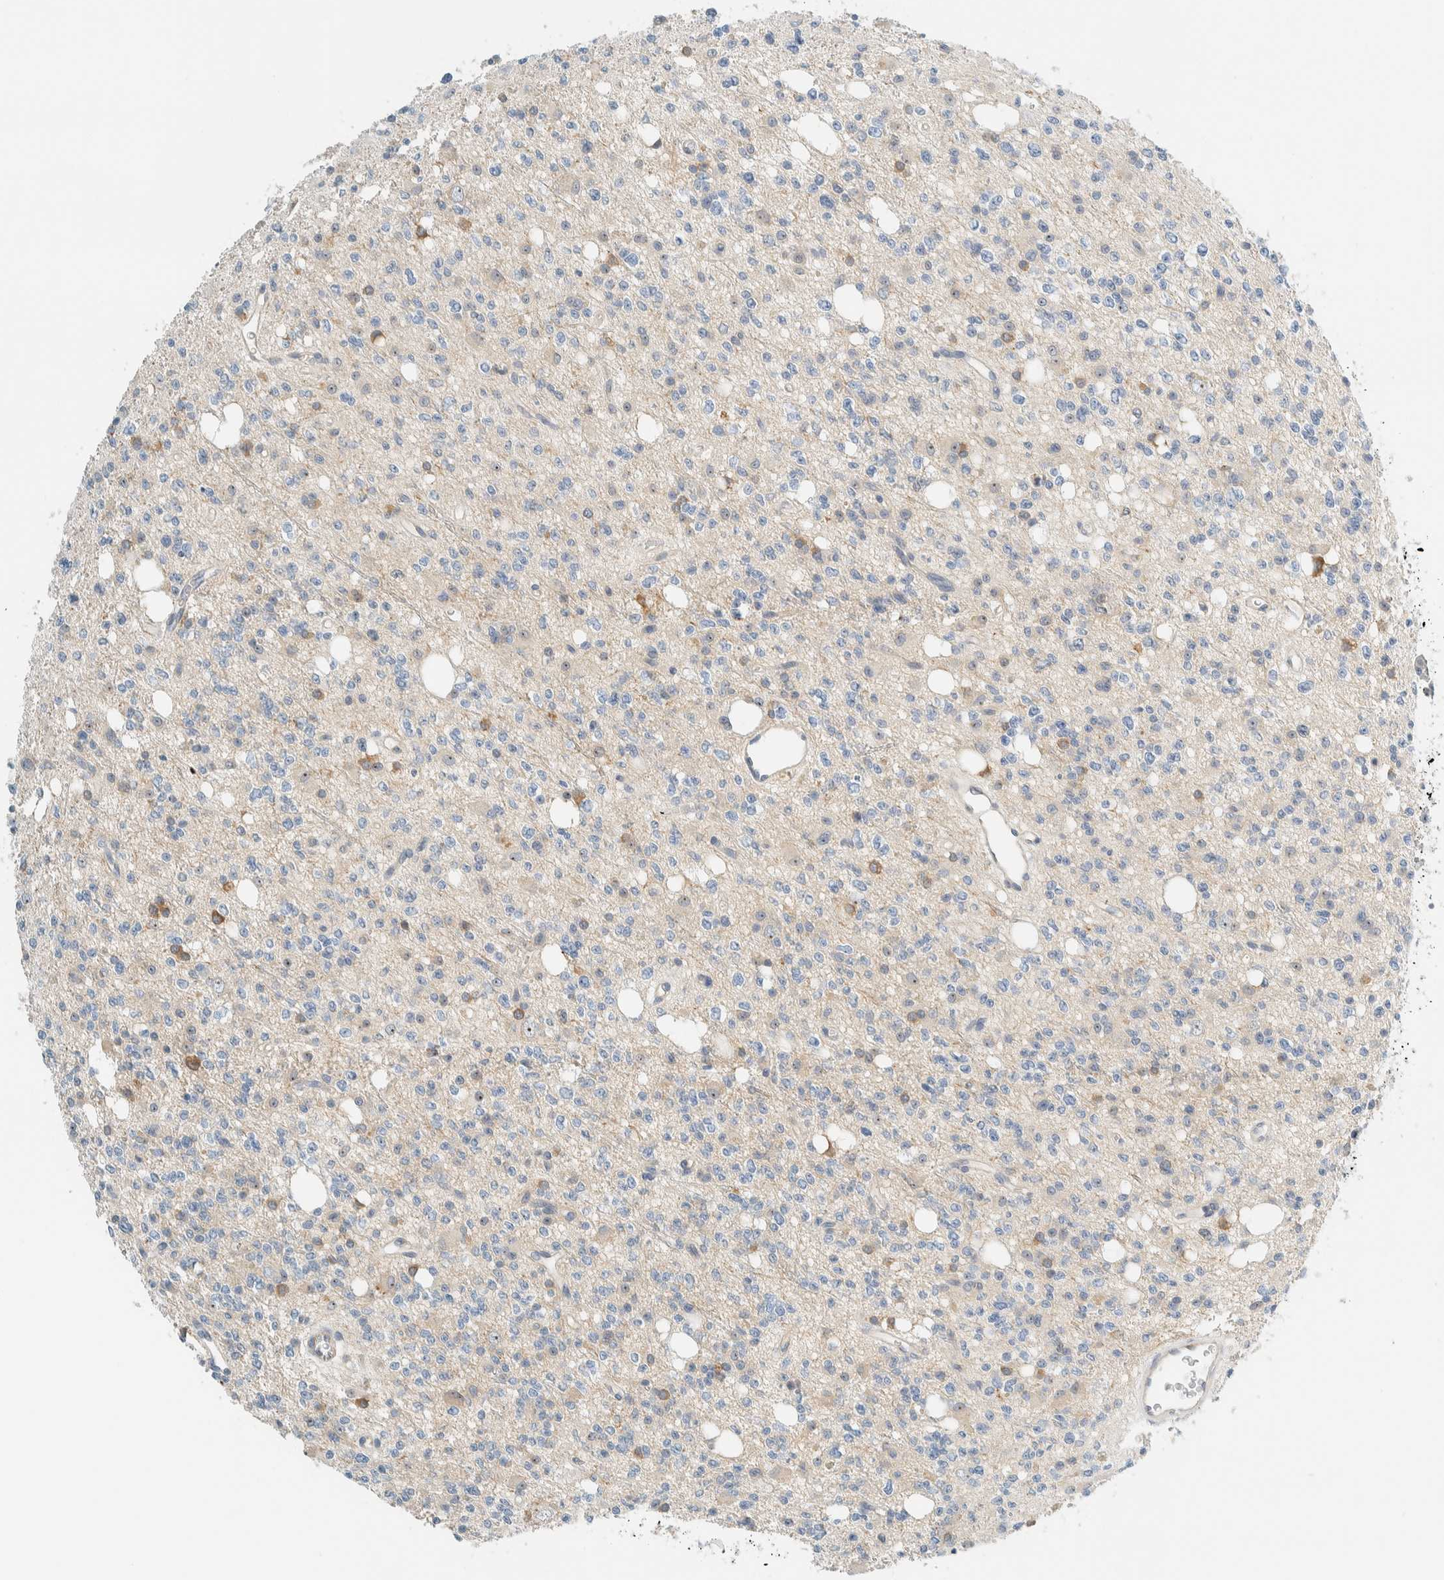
{"staining": {"intensity": "moderate", "quantity": "<25%", "location": "cytoplasmic/membranous,nuclear"}, "tissue": "glioma", "cell_type": "Tumor cells", "image_type": "cancer", "snomed": [{"axis": "morphology", "description": "Glioma, malignant, High grade"}, {"axis": "topography", "description": "Brain"}], "caption": "Human glioma stained for a protein (brown) demonstrates moderate cytoplasmic/membranous and nuclear positive staining in approximately <25% of tumor cells.", "gene": "NDE1", "patient": {"sex": "female", "age": 62}}